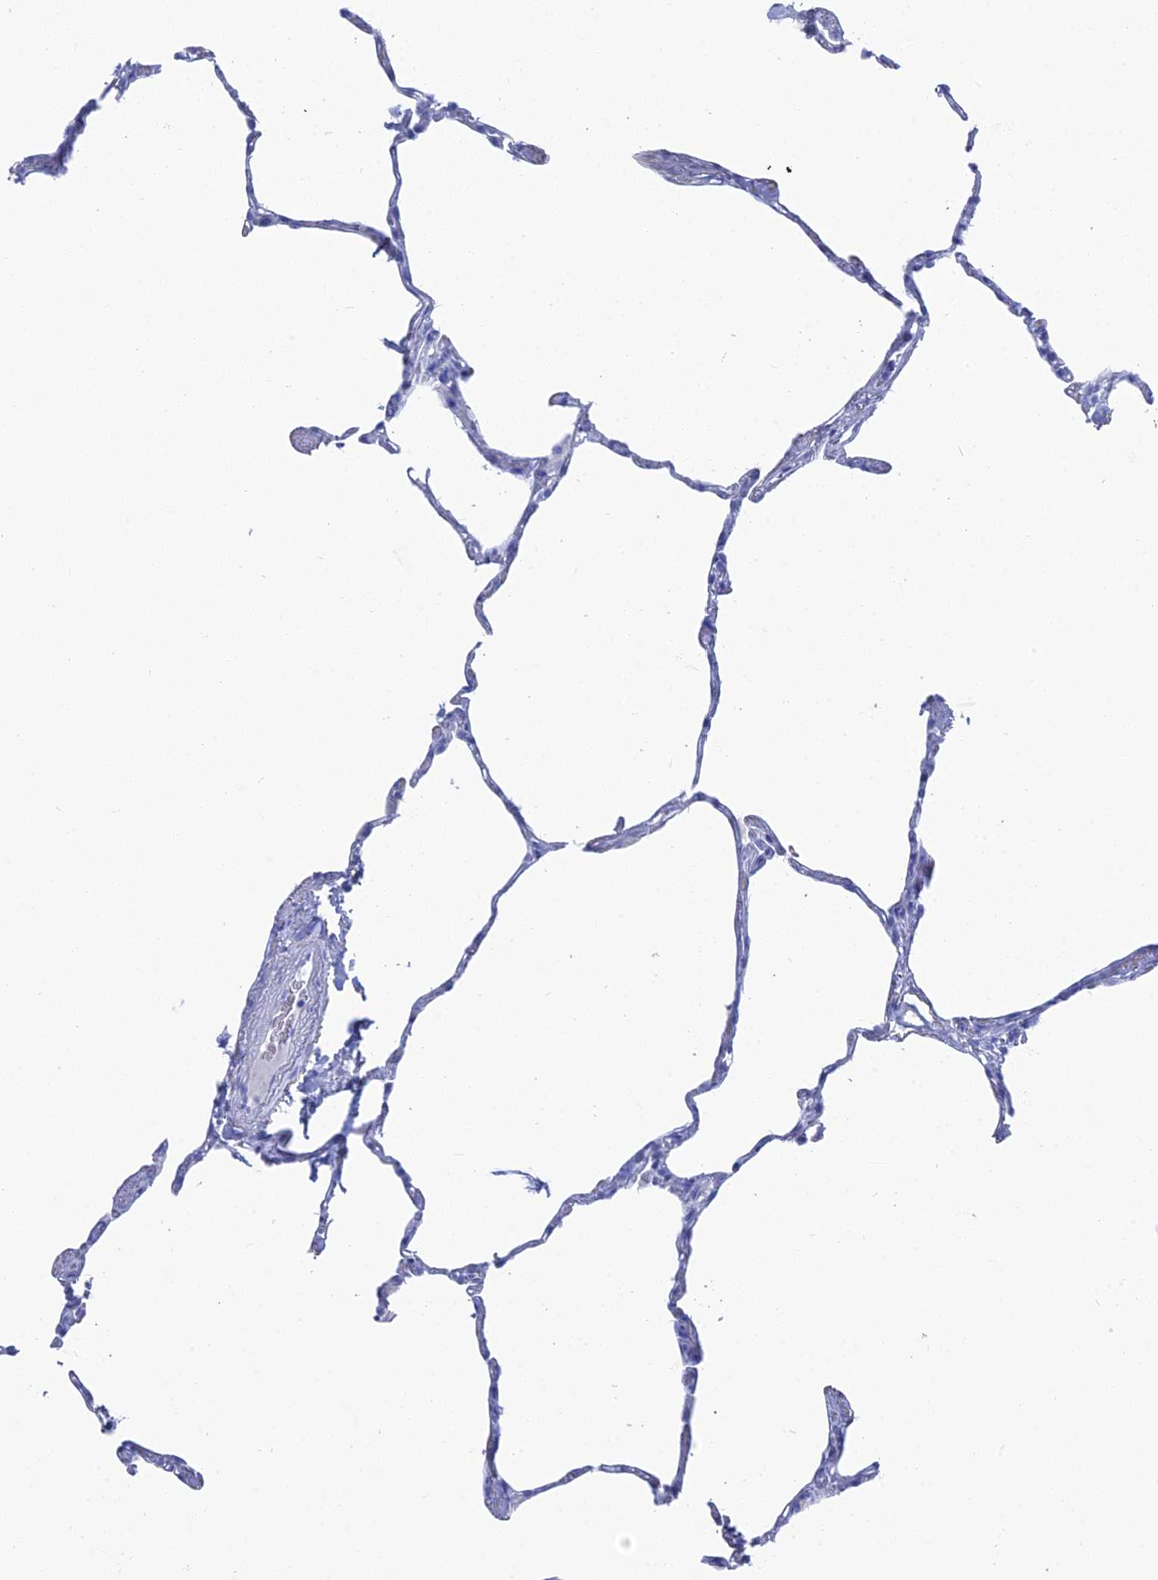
{"staining": {"intensity": "negative", "quantity": "none", "location": "none"}, "tissue": "lung", "cell_type": "Alveolar cells", "image_type": "normal", "snomed": [{"axis": "morphology", "description": "Normal tissue, NOS"}, {"axis": "topography", "description": "Lung"}], "caption": "An image of human lung is negative for staining in alveolar cells. The staining is performed using DAB brown chromogen with nuclei counter-stained in using hematoxylin.", "gene": "ENPP3", "patient": {"sex": "male", "age": 65}}